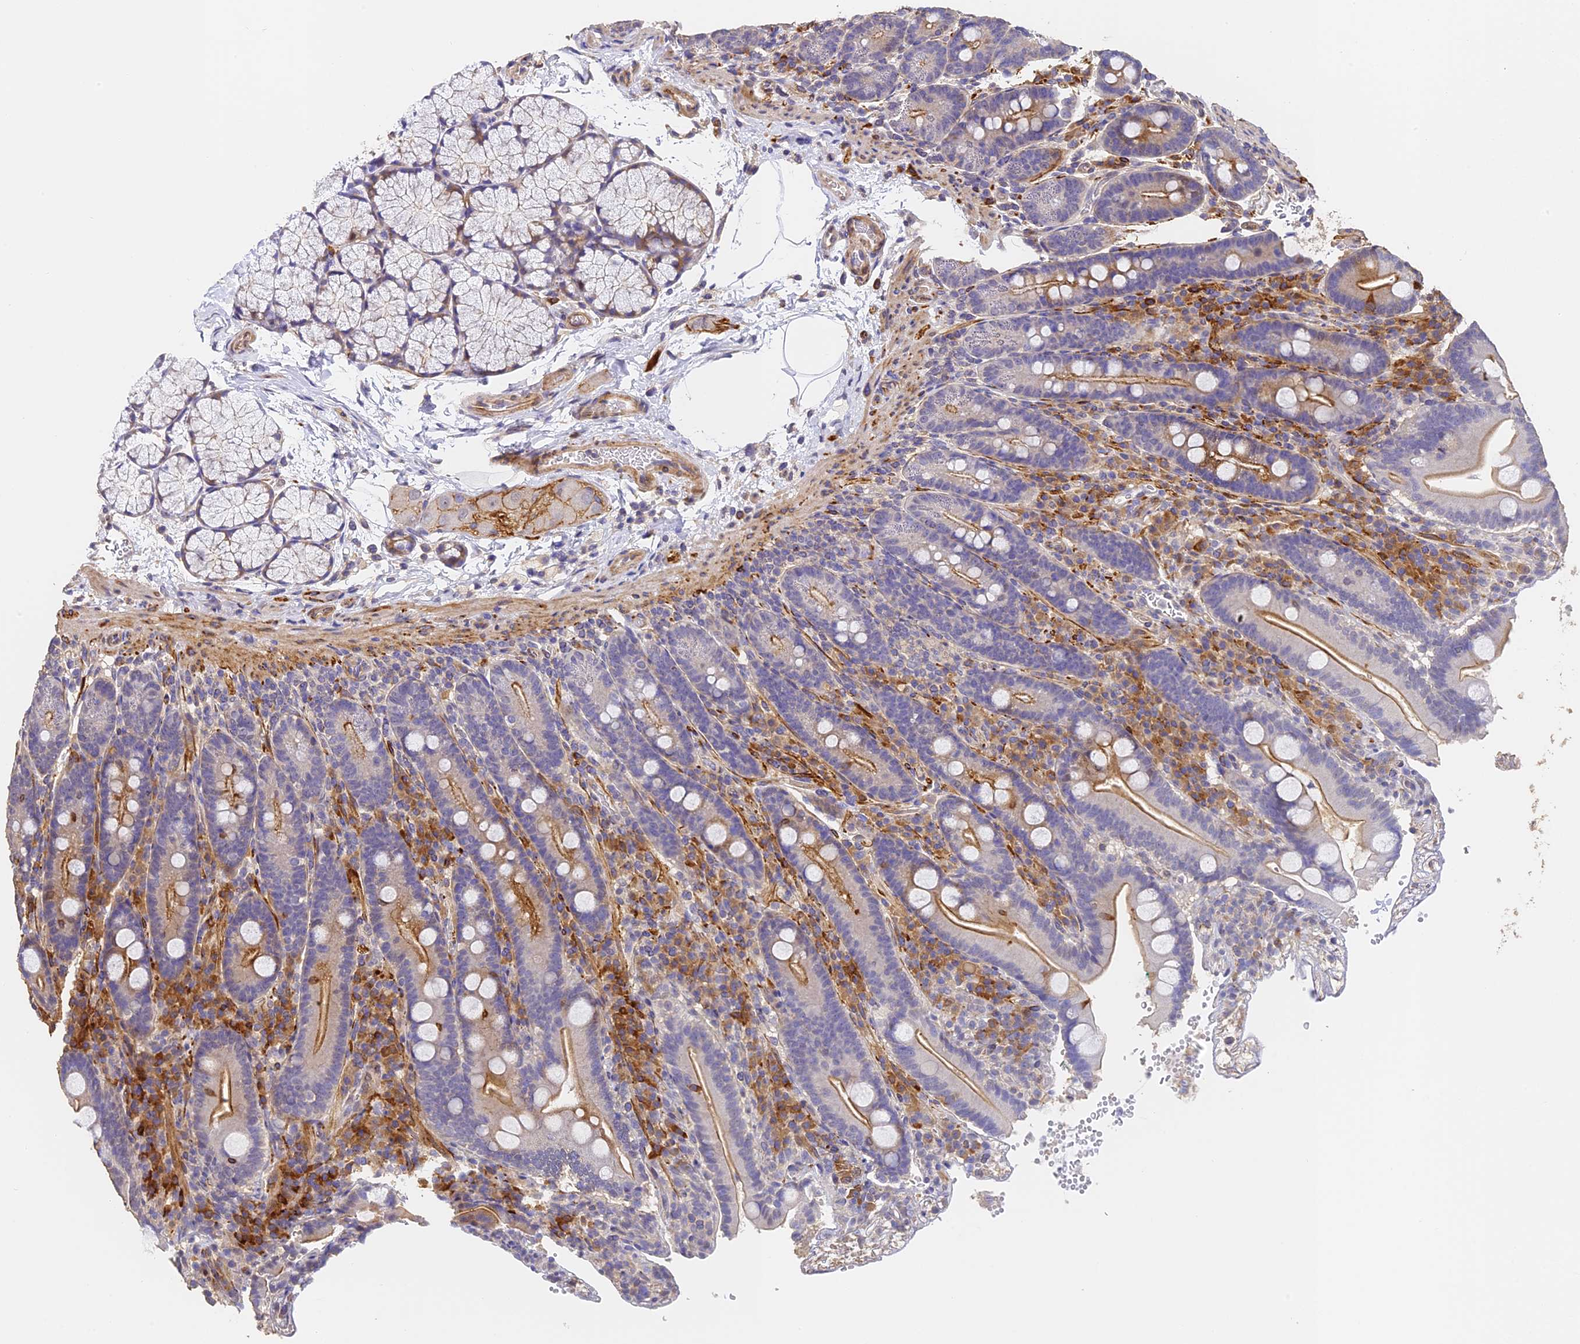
{"staining": {"intensity": "moderate", "quantity": "25%-75%", "location": "cytoplasmic/membranous"}, "tissue": "duodenum", "cell_type": "Glandular cells", "image_type": "normal", "snomed": [{"axis": "morphology", "description": "Normal tissue, NOS"}, {"axis": "topography", "description": "Duodenum"}], "caption": "The micrograph displays staining of benign duodenum, revealing moderate cytoplasmic/membranous protein expression (brown color) within glandular cells.", "gene": "SLC11A1", "patient": {"sex": "male", "age": 35}}